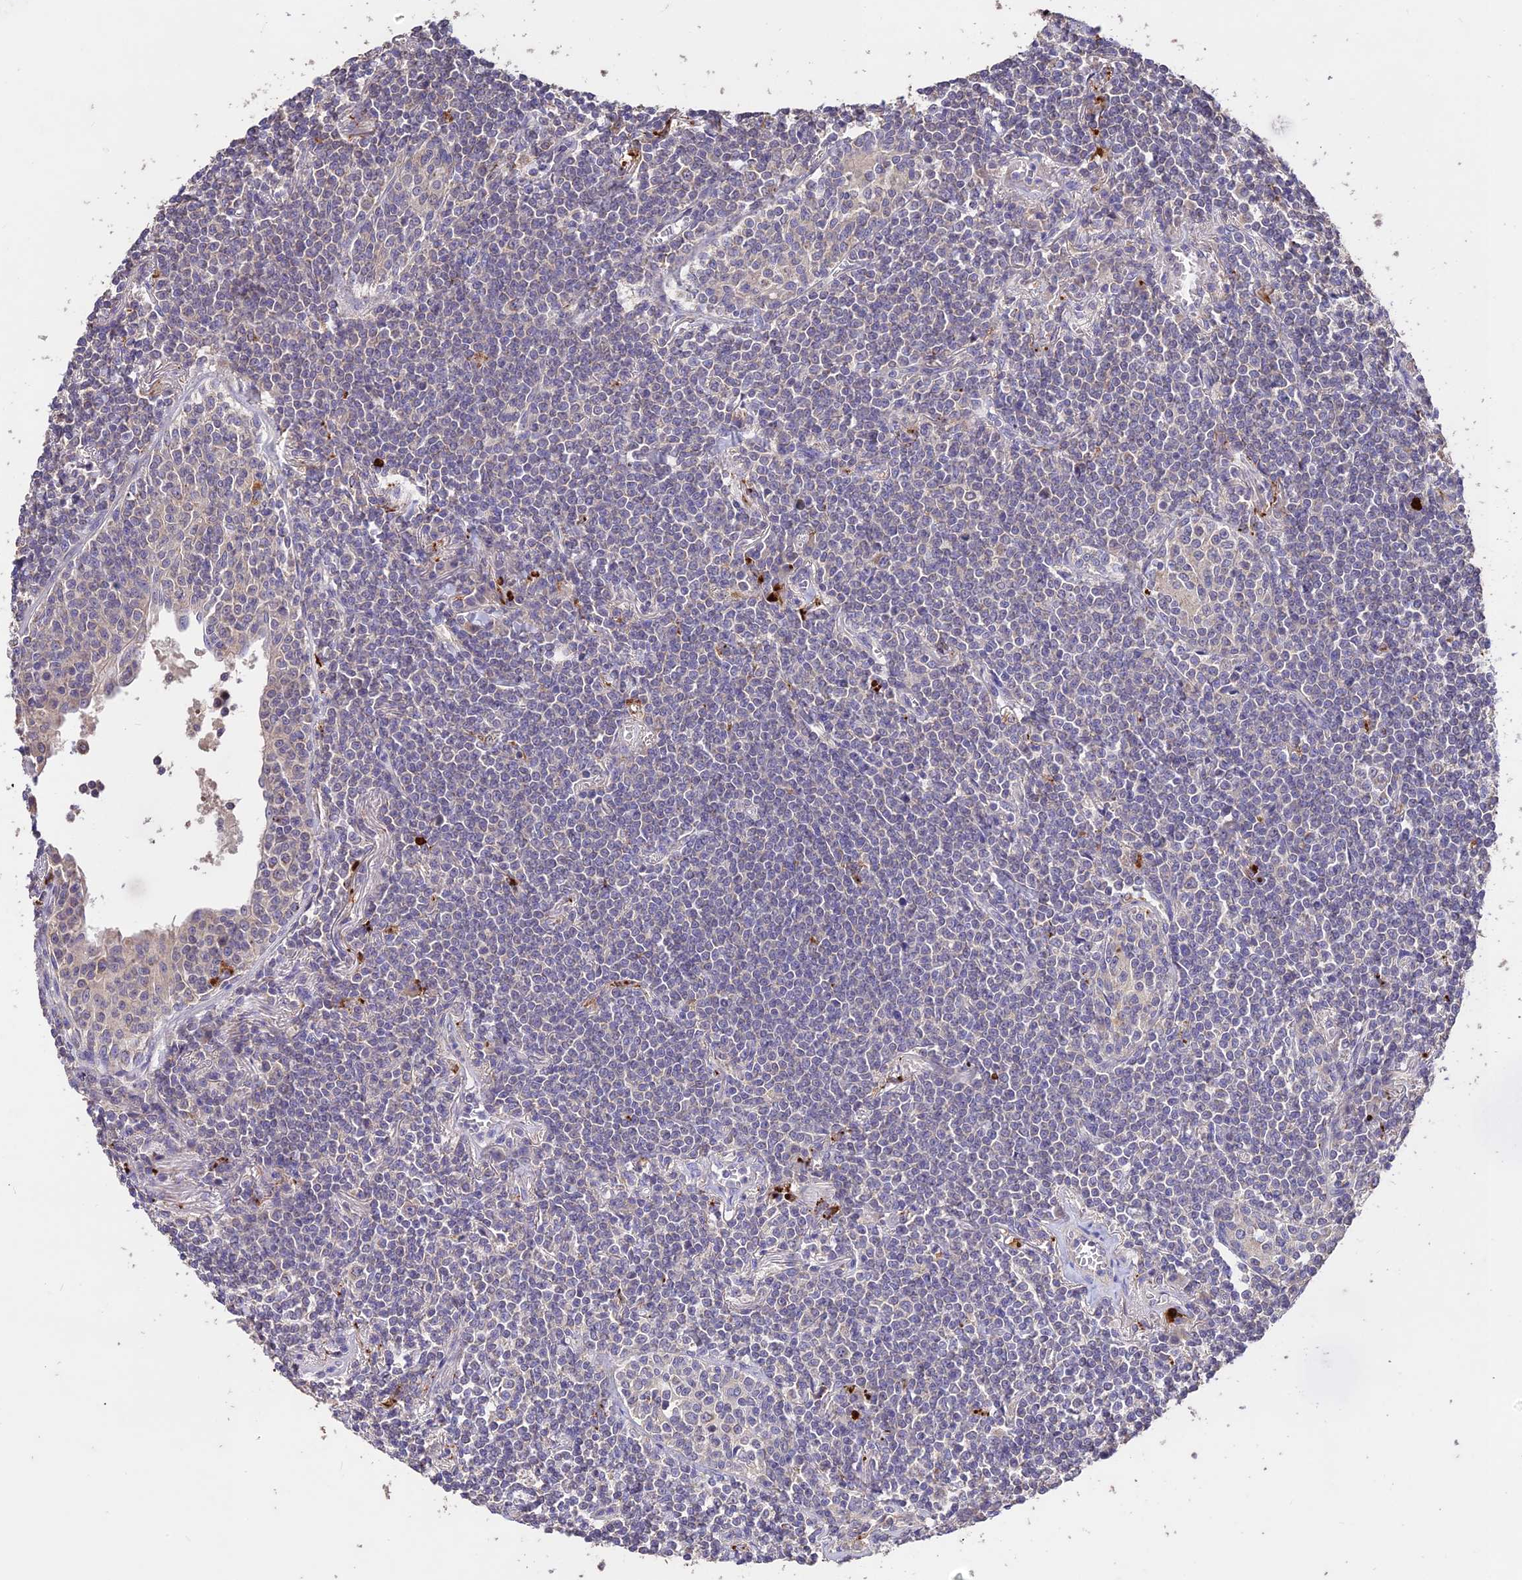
{"staining": {"intensity": "negative", "quantity": "none", "location": "none"}, "tissue": "lymphoma", "cell_type": "Tumor cells", "image_type": "cancer", "snomed": [{"axis": "morphology", "description": "Malignant lymphoma, non-Hodgkin's type, Low grade"}, {"axis": "topography", "description": "Lung"}], "caption": "Immunohistochemistry (IHC) photomicrograph of neoplastic tissue: human malignant lymphoma, non-Hodgkin's type (low-grade) stained with DAB (3,3'-diaminobenzidine) shows no significant protein staining in tumor cells.", "gene": "SDHD", "patient": {"sex": "female", "age": 71}}